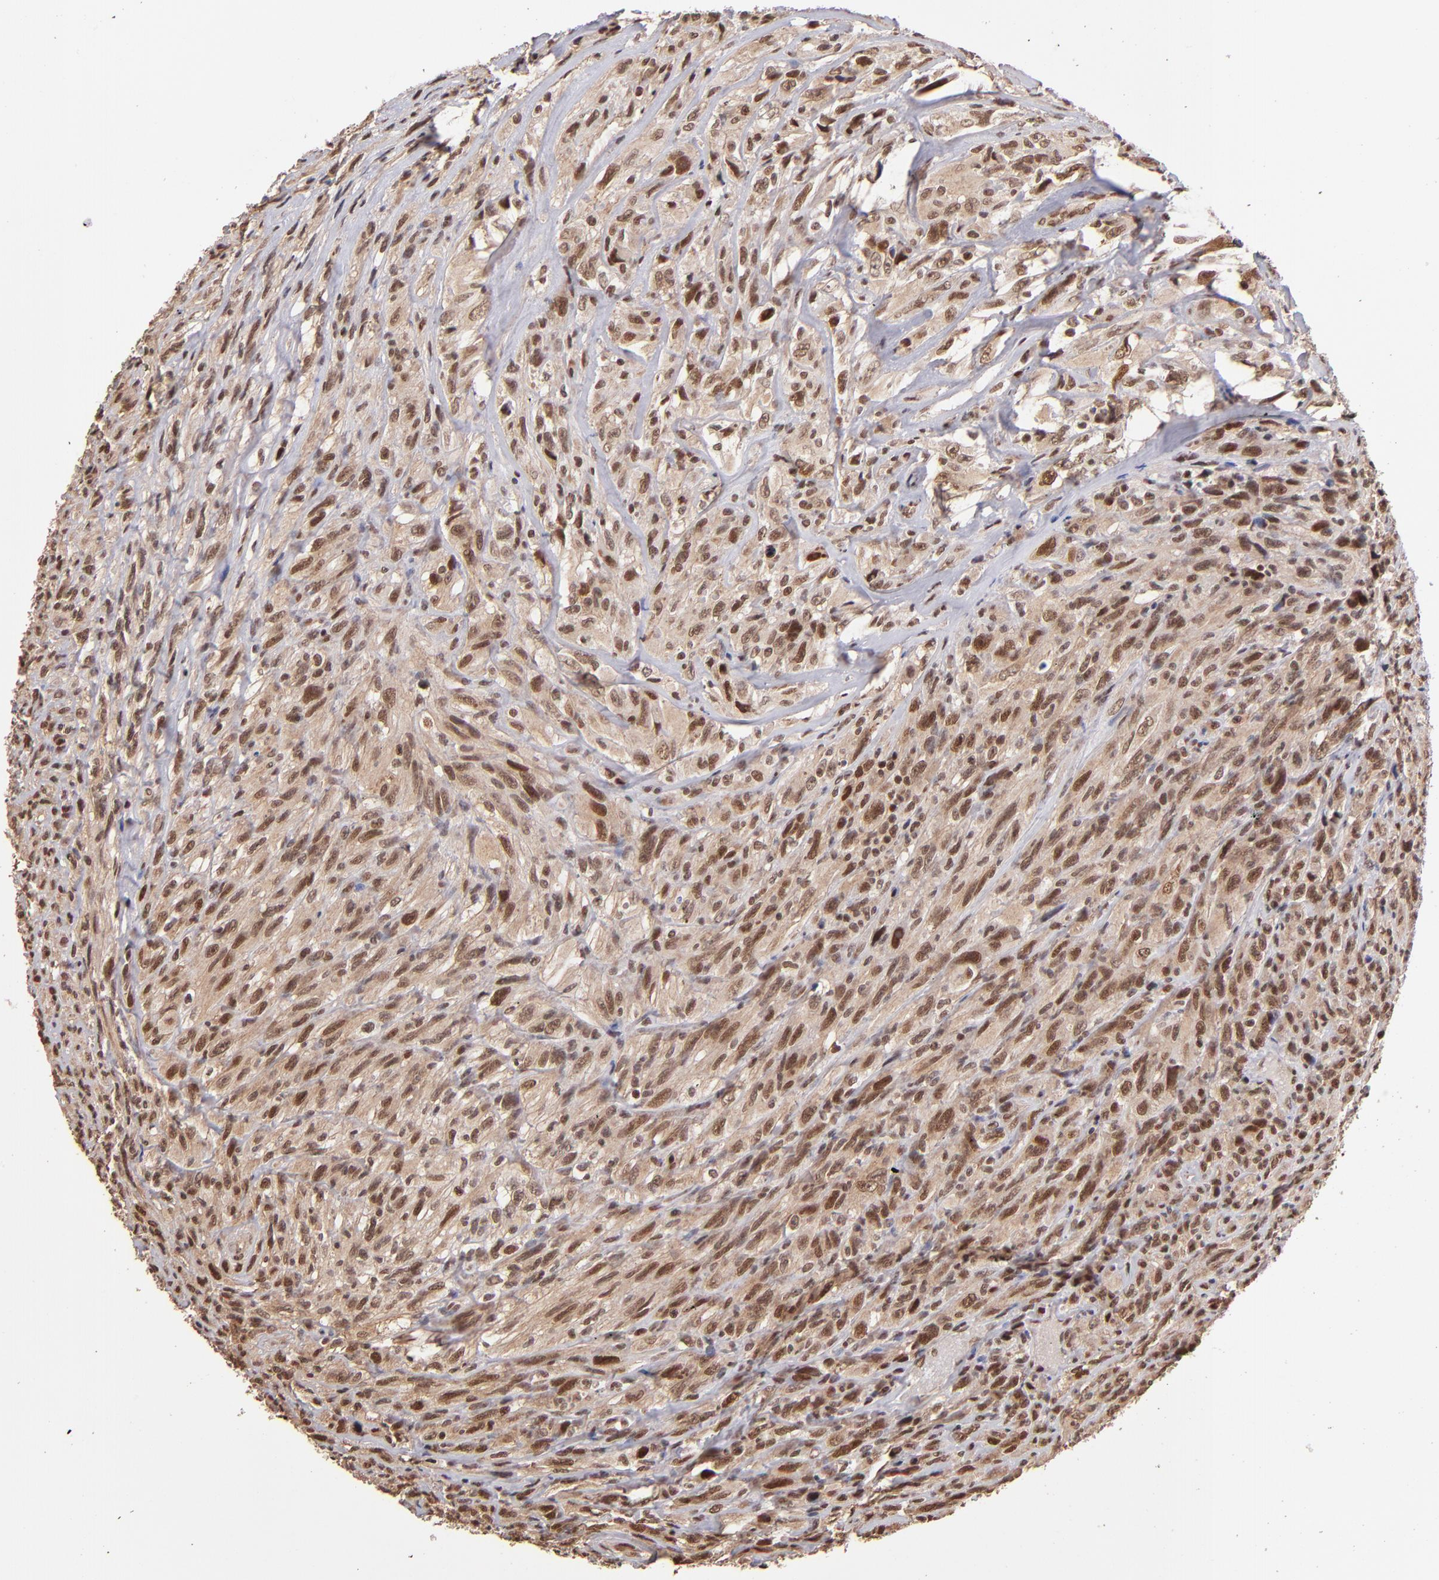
{"staining": {"intensity": "moderate", "quantity": ">75%", "location": "nuclear"}, "tissue": "glioma", "cell_type": "Tumor cells", "image_type": "cancer", "snomed": [{"axis": "morphology", "description": "Glioma, malignant, High grade"}, {"axis": "topography", "description": "Brain"}], "caption": "High-magnification brightfield microscopy of glioma stained with DAB (brown) and counterstained with hematoxylin (blue). tumor cells exhibit moderate nuclear positivity is present in approximately>75% of cells.", "gene": "TERF2", "patient": {"sex": "male", "age": 48}}